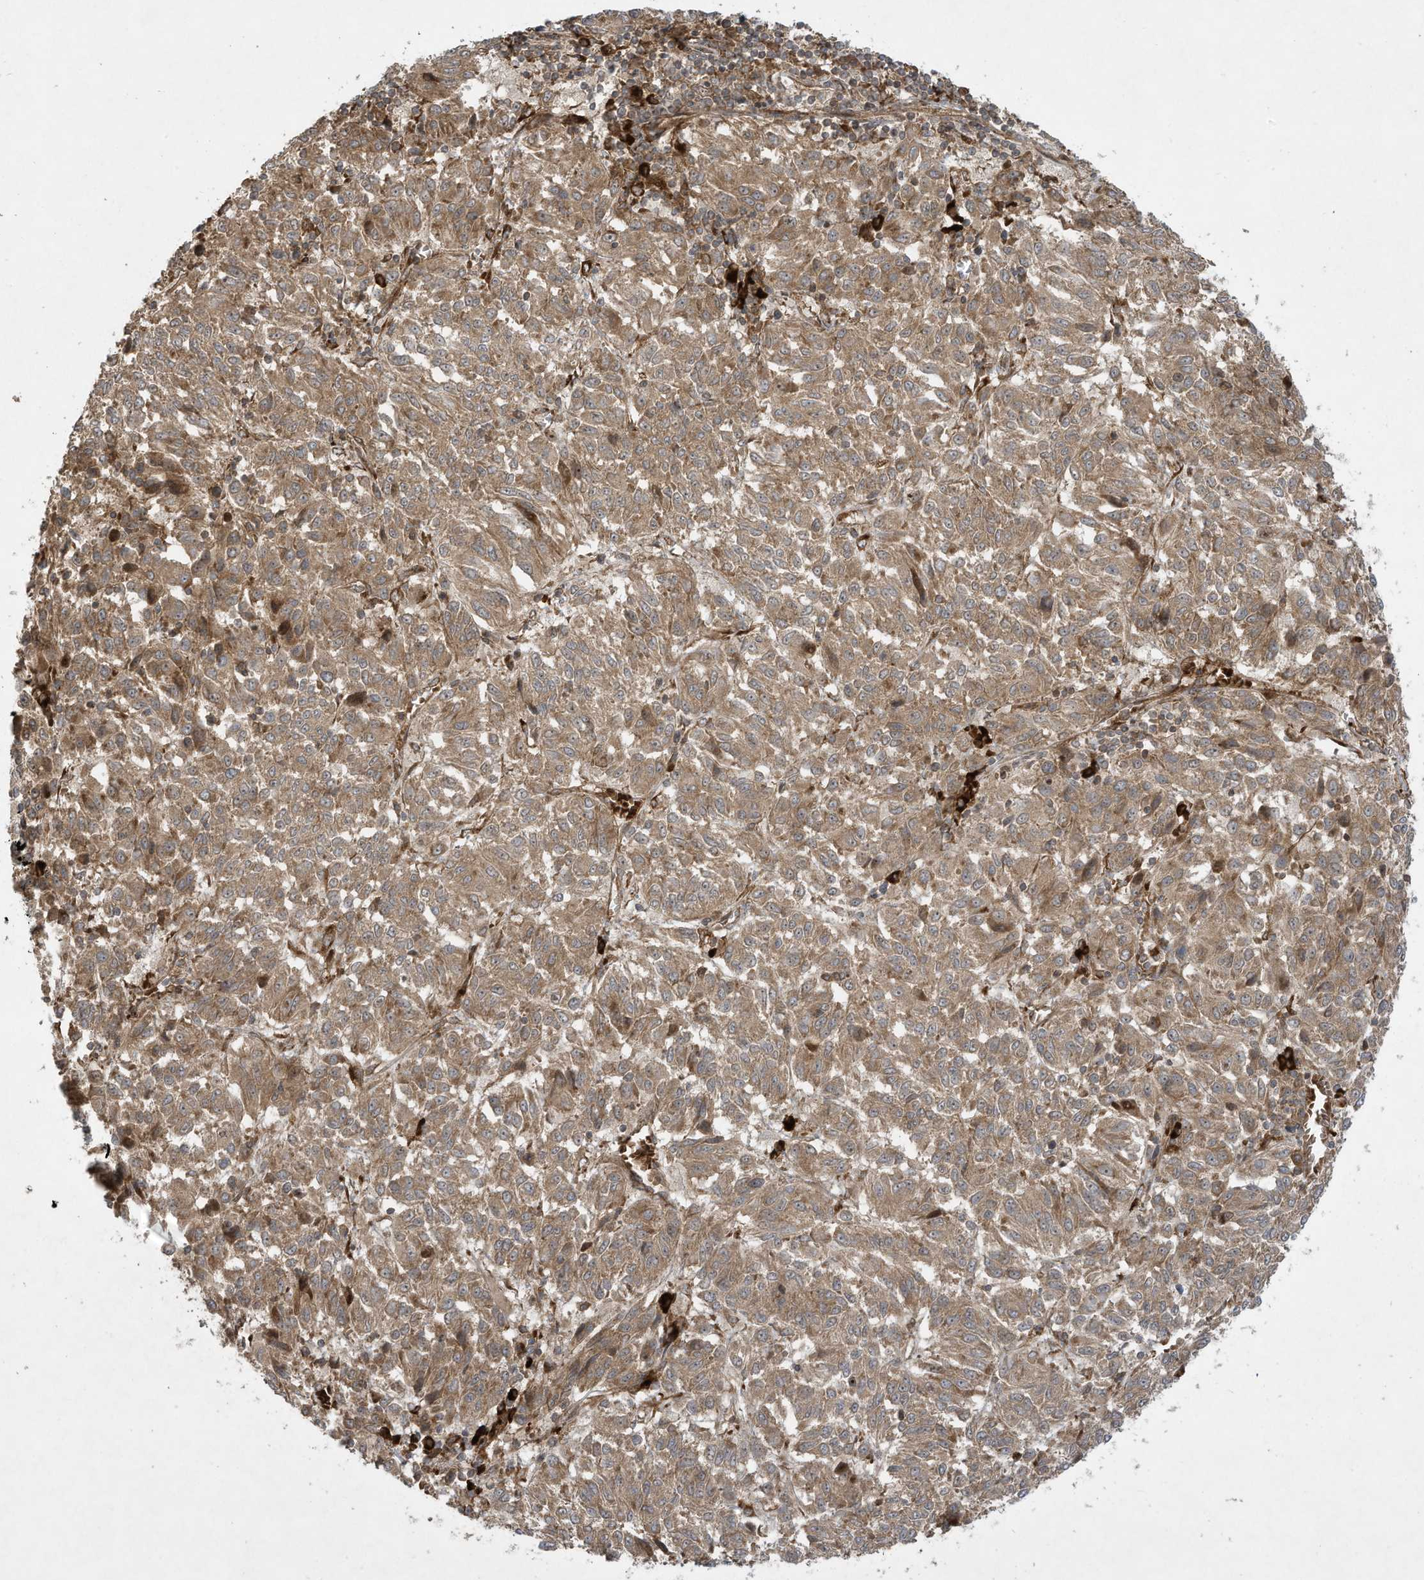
{"staining": {"intensity": "moderate", "quantity": ">75%", "location": "cytoplasmic/membranous"}, "tissue": "melanoma", "cell_type": "Tumor cells", "image_type": "cancer", "snomed": [{"axis": "morphology", "description": "Malignant melanoma, Metastatic site"}, {"axis": "topography", "description": "Lung"}], "caption": "About >75% of tumor cells in malignant melanoma (metastatic site) exhibit moderate cytoplasmic/membranous protein expression as visualized by brown immunohistochemical staining.", "gene": "DDIT4", "patient": {"sex": "male", "age": 64}}